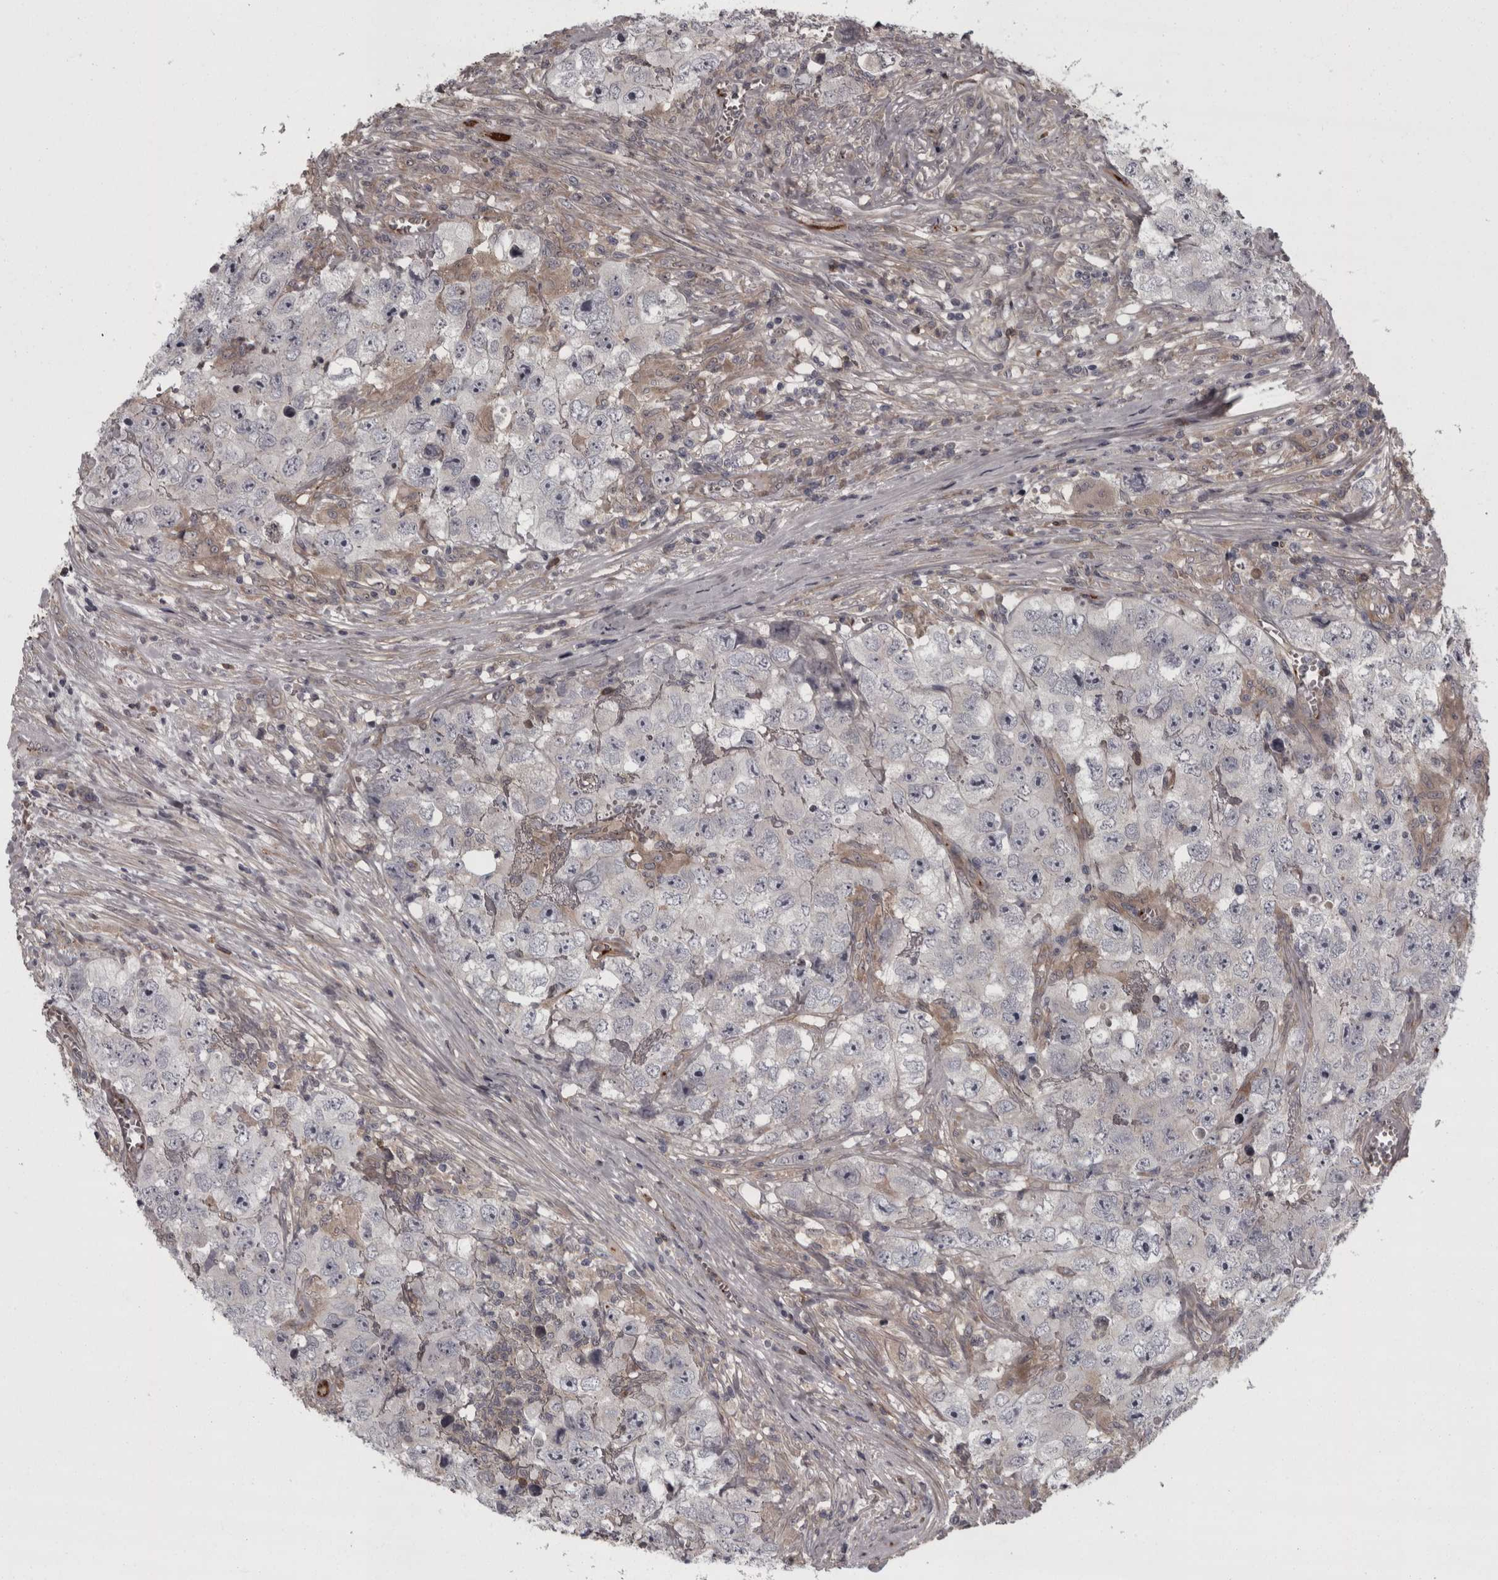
{"staining": {"intensity": "negative", "quantity": "none", "location": "none"}, "tissue": "testis cancer", "cell_type": "Tumor cells", "image_type": "cancer", "snomed": [{"axis": "morphology", "description": "Seminoma, NOS"}, {"axis": "morphology", "description": "Carcinoma, Embryonal, NOS"}, {"axis": "topography", "description": "Testis"}], "caption": "IHC histopathology image of neoplastic tissue: human testis cancer (seminoma) stained with DAB (3,3'-diaminobenzidine) displays no significant protein expression in tumor cells.", "gene": "RSU1", "patient": {"sex": "male", "age": 43}}